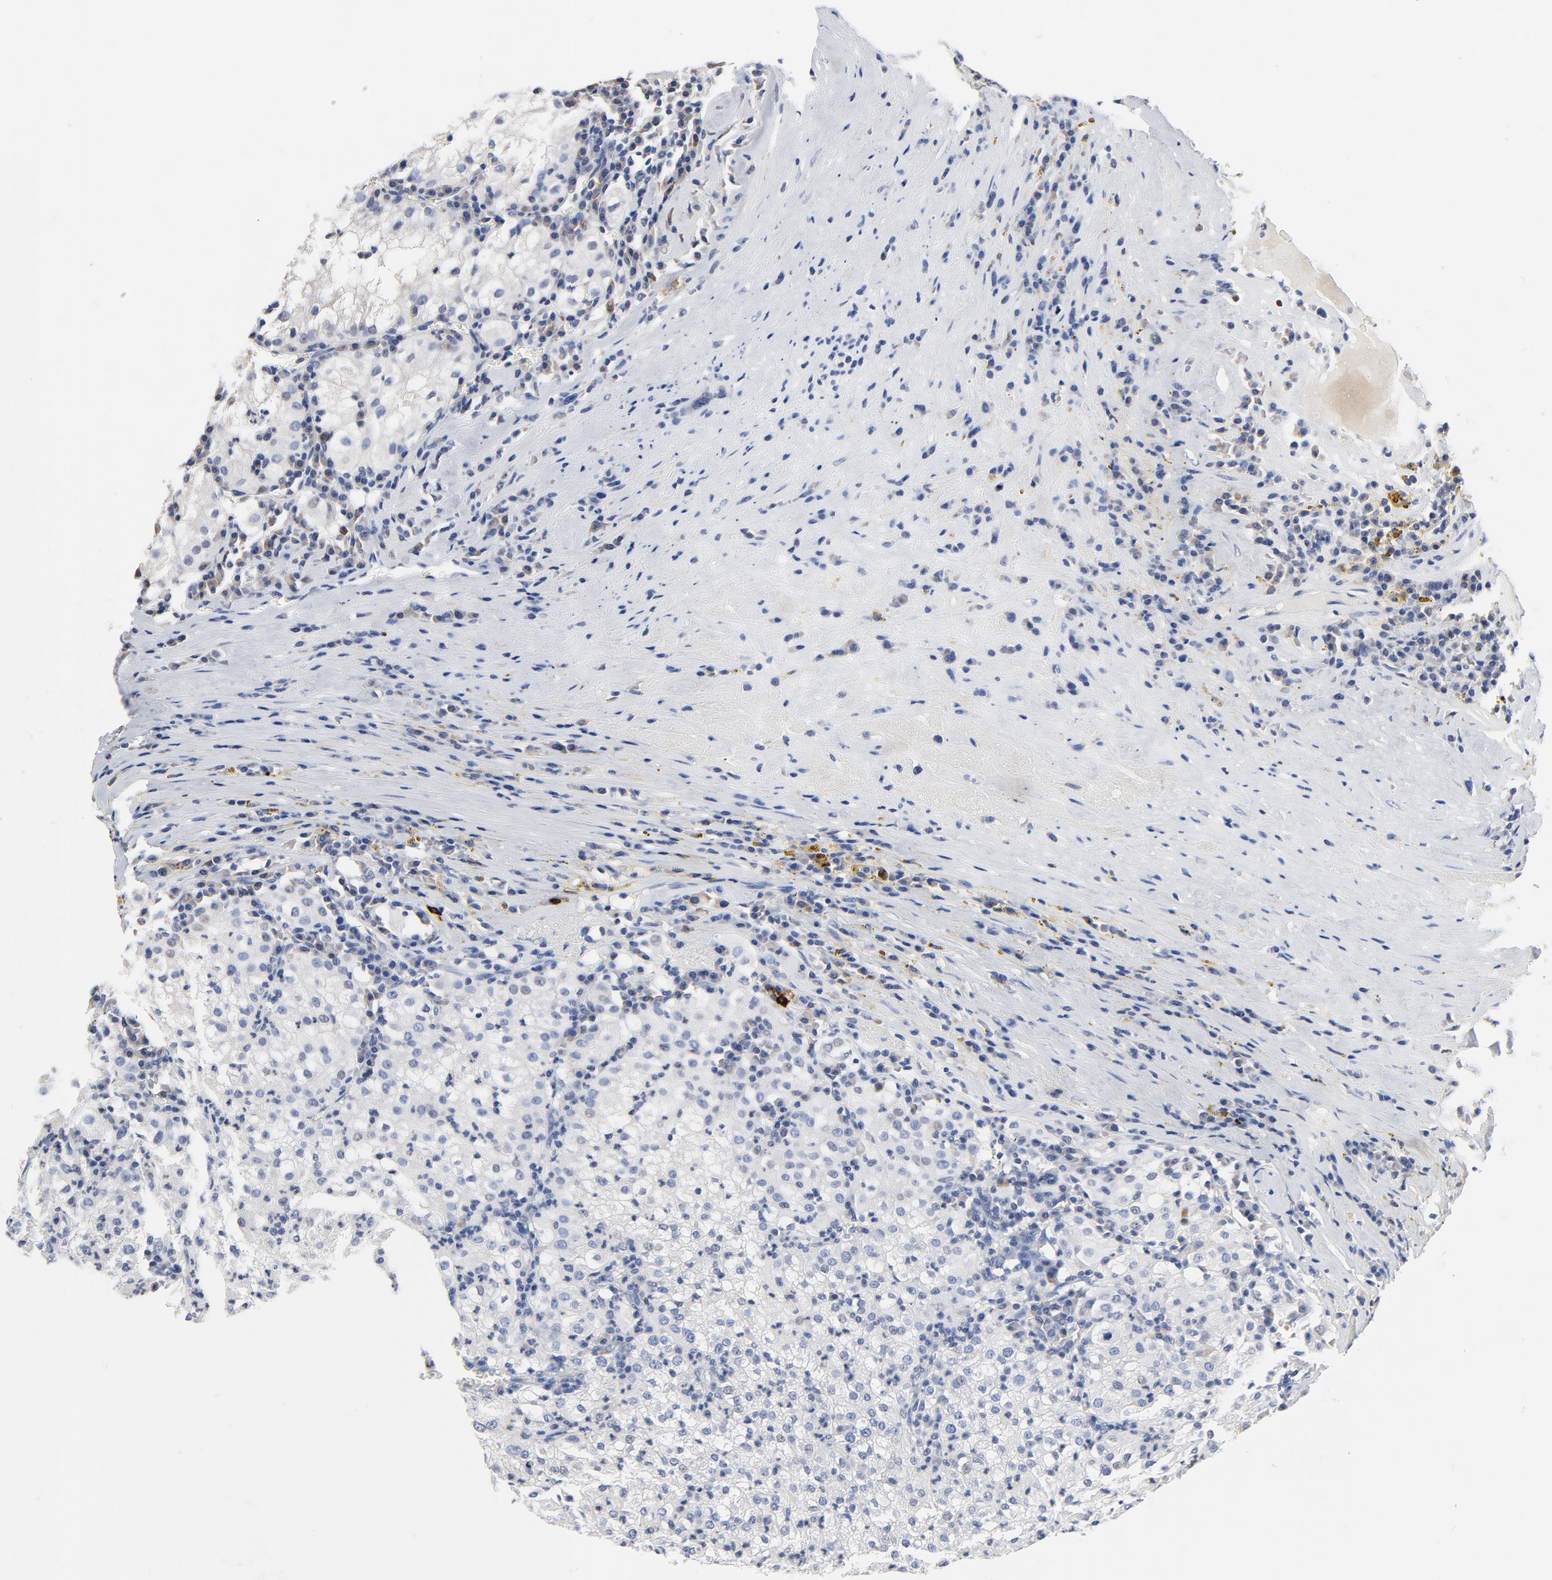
{"staining": {"intensity": "negative", "quantity": "none", "location": "none"}, "tissue": "renal cancer", "cell_type": "Tumor cells", "image_type": "cancer", "snomed": [{"axis": "morphology", "description": "Adenocarcinoma, NOS"}, {"axis": "topography", "description": "Kidney"}], "caption": "A high-resolution image shows IHC staining of renal adenocarcinoma, which exhibits no significant expression in tumor cells. (Brightfield microscopy of DAB (3,3'-diaminobenzidine) IHC at high magnification).", "gene": "FBXL5", "patient": {"sex": "male", "age": 59}}